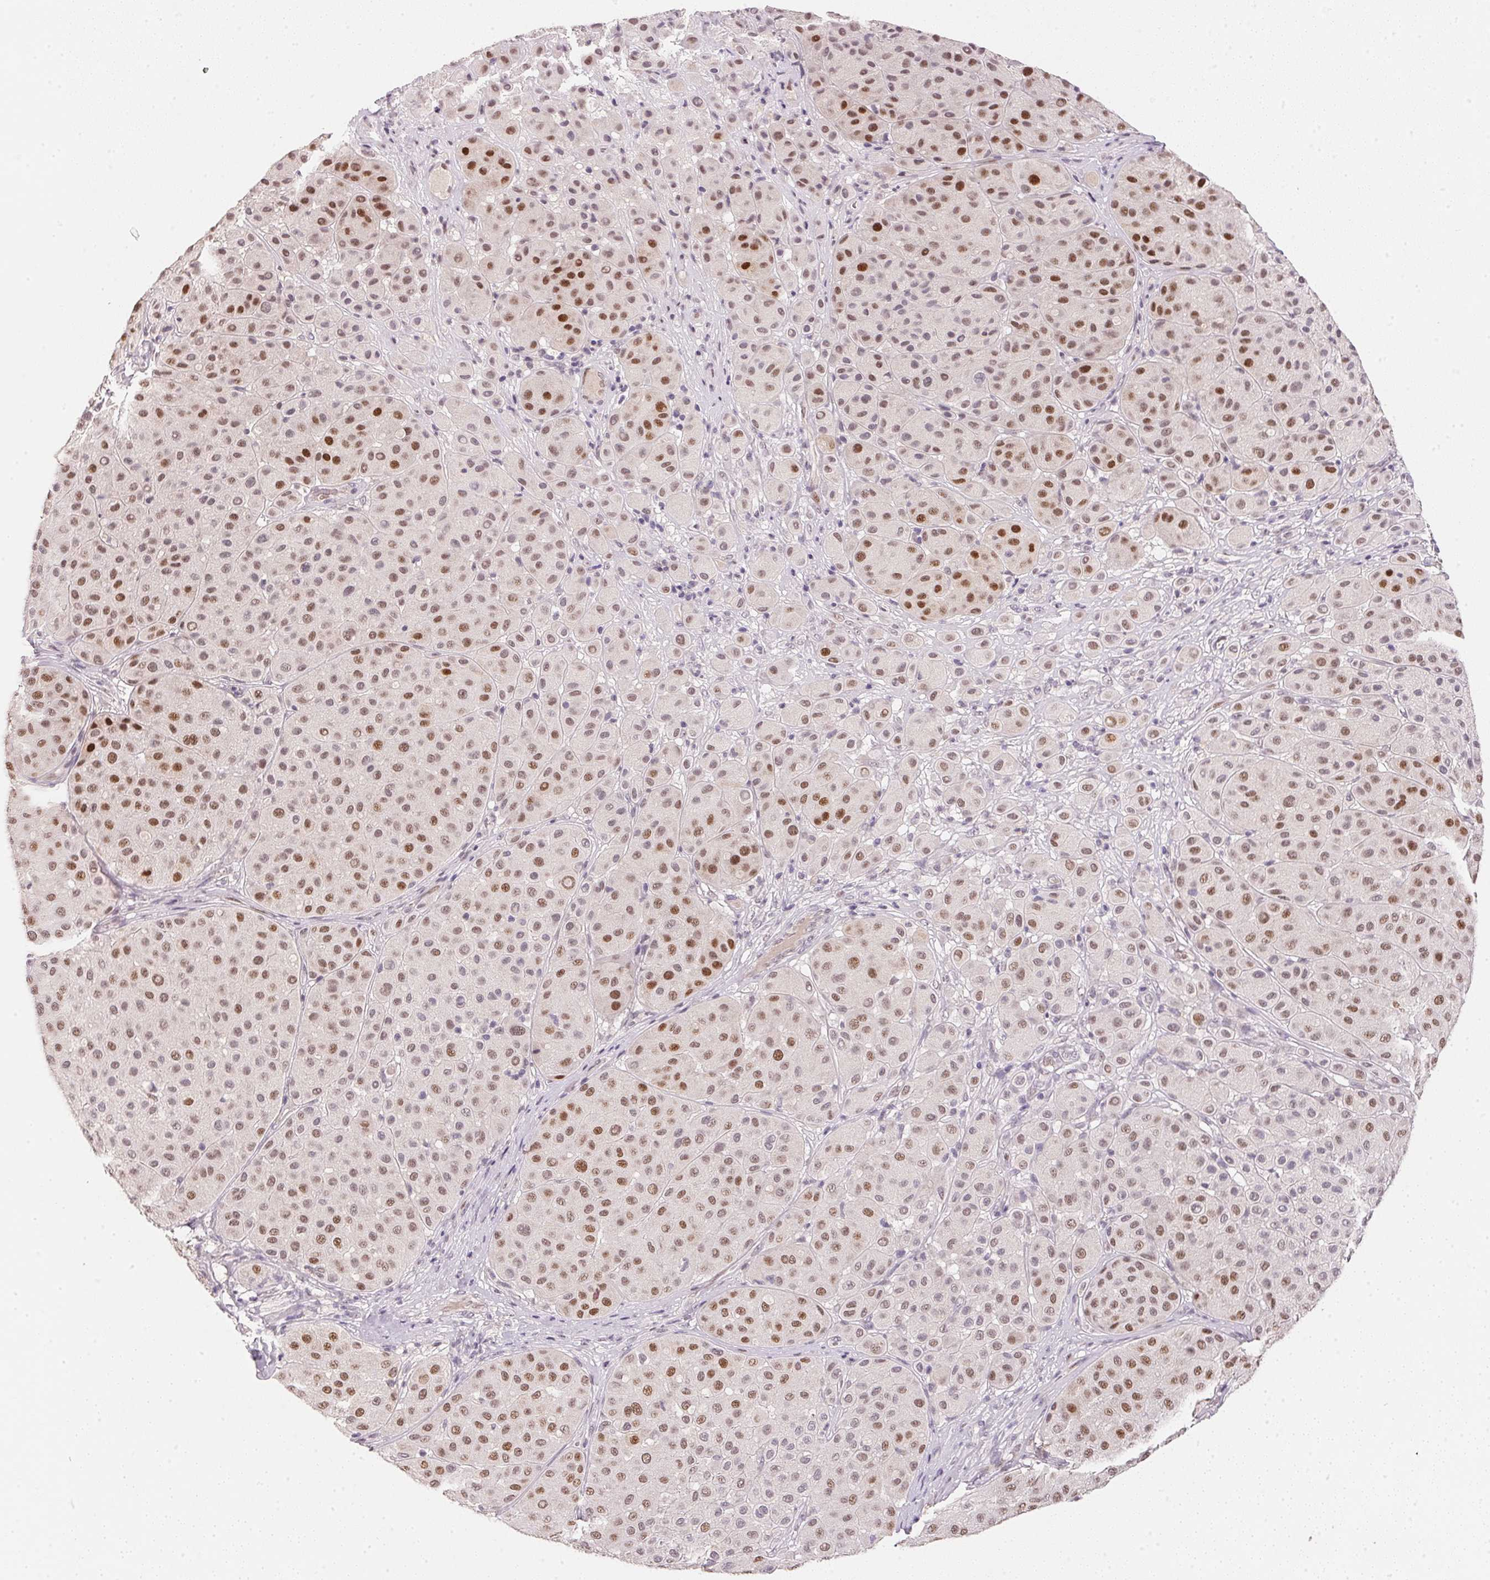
{"staining": {"intensity": "moderate", "quantity": "25%-75%", "location": "nuclear"}, "tissue": "melanoma", "cell_type": "Tumor cells", "image_type": "cancer", "snomed": [{"axis": "morphology", "description": "Malignant melanoma, Metastatic site"}, {"axis": "topography", "description": "Smooth muscle"}], "caption": "Brown immunohistochemical staining in melanoma demonstrates moderate nuclear expression in about 25%-75% of tumor cells. The protein of interest is shown in brown color, while the nuclei are stained blue.", "gene": "POLR3G", "patient": {"sex": "male", "age": 41}}